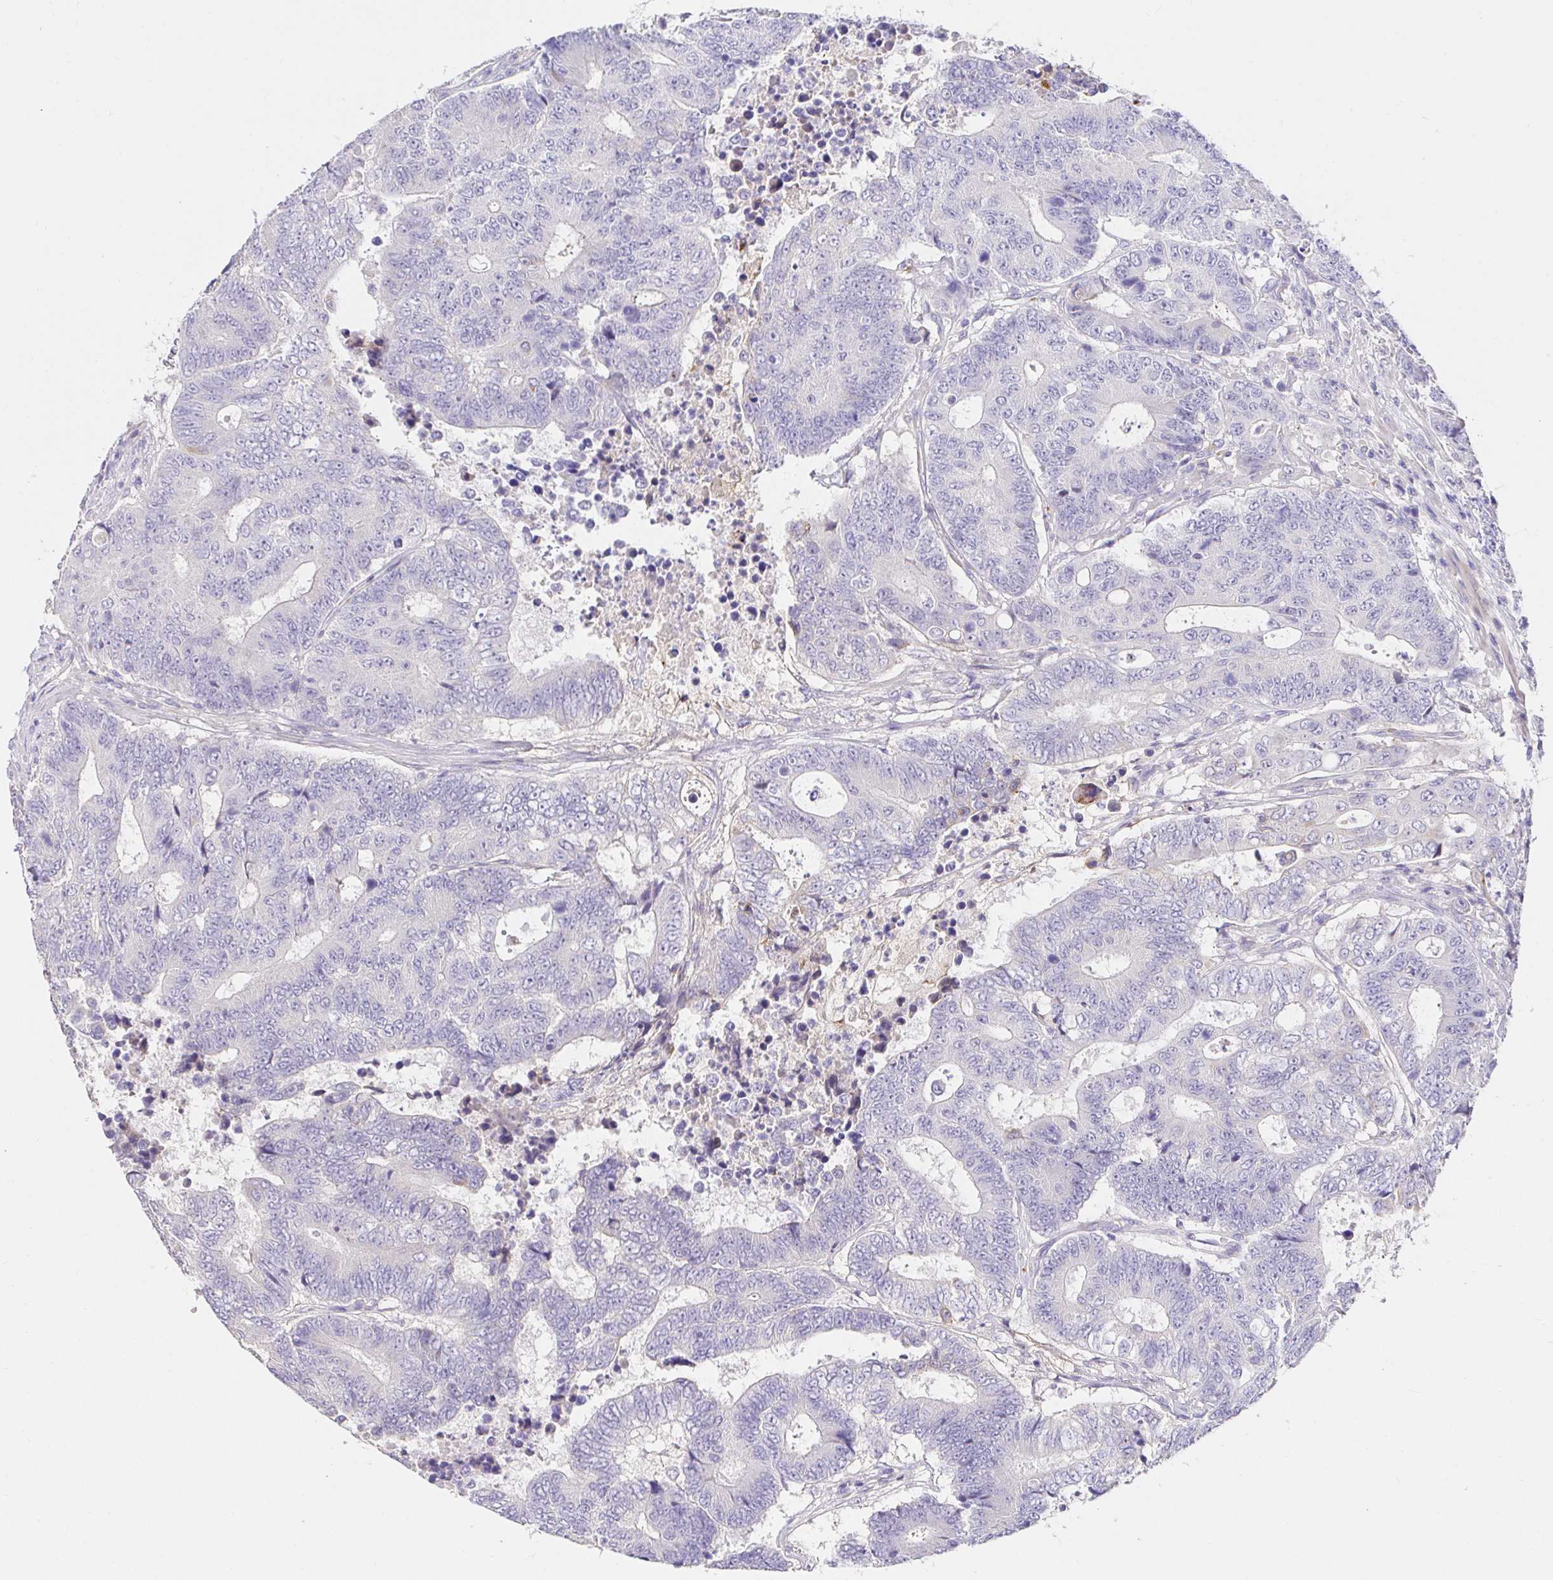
{"staining": {"intensity": "negative", "quantity": "none", "location": "none"}, "tissue": "colorectal cancer", "cell_type": "Tumor cells", "image_type": "cancer", "snomed": [{"axis": "morphology", "description": "Adenocarcinoma, NOS"}, {"axis": "topography", "description": "Colon"}], "caption": "This photomicrograph is of colorectal cancer stained with immunohistochemistry to label a protein in brown with the nuclei are counter-stained blue. There is no expression in tumor cells.", "gene": "CDO1", "patient": {"sex": "female", "age": 48}}